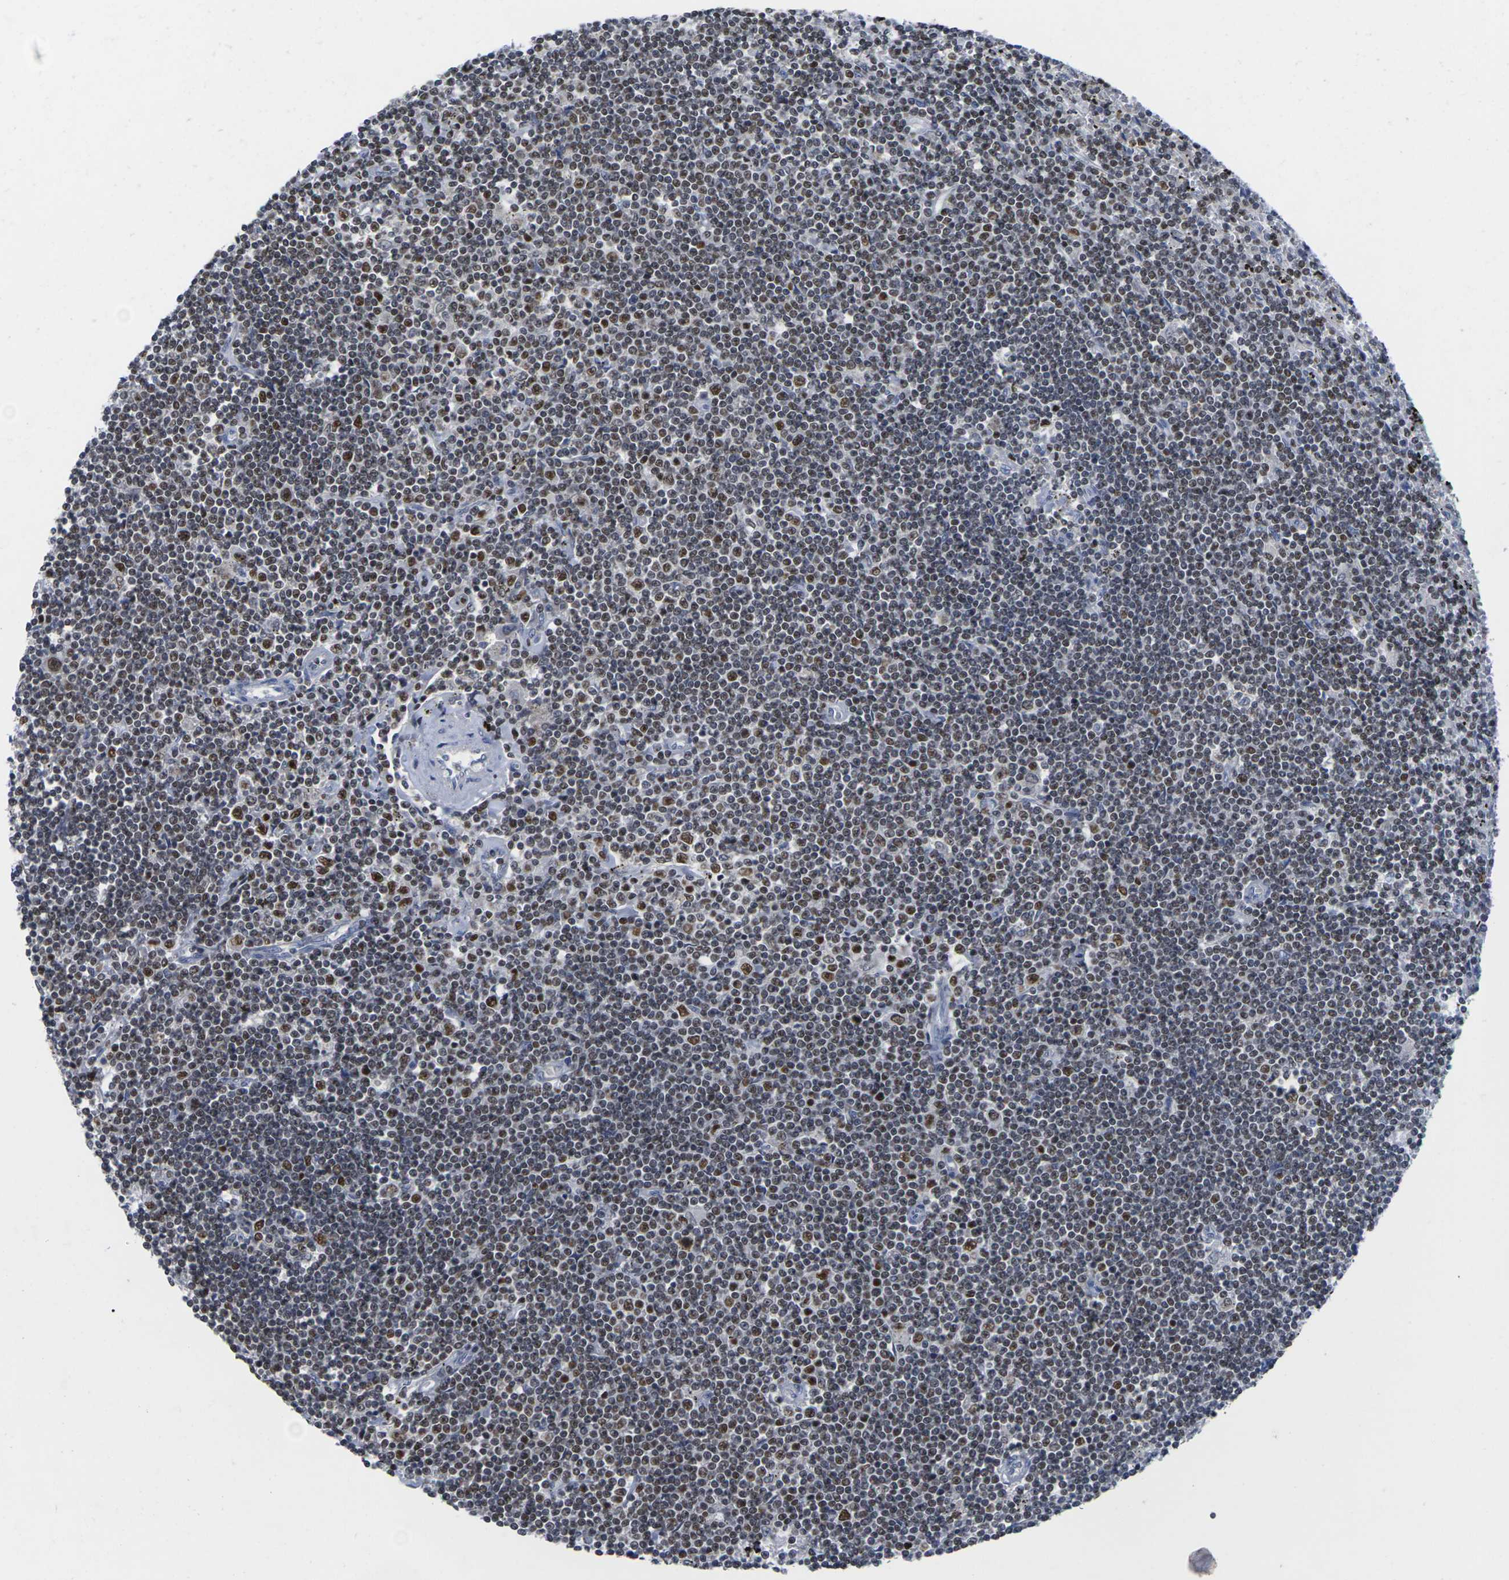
{"staining": {"intensity": "moderate", "quantity": "25%-75%", "location": "nuclear"}, "tissue": "lymphoma", "cell_type": "Tumor cells", "image_type": "cancer", "snomed": [{"axis": "morphology", "description": "Malignant lymphoma, non-Hodgkin's type, Low grade"}, {"axis": "topography", "description": "Spleen"}], "caption": "The immunohistochemical stain shows moderate nuclear positivity in tumor cells of lymphoma tissue.", "gene": "IKZF1", "patient": {"sex": "male", "age": 76}}